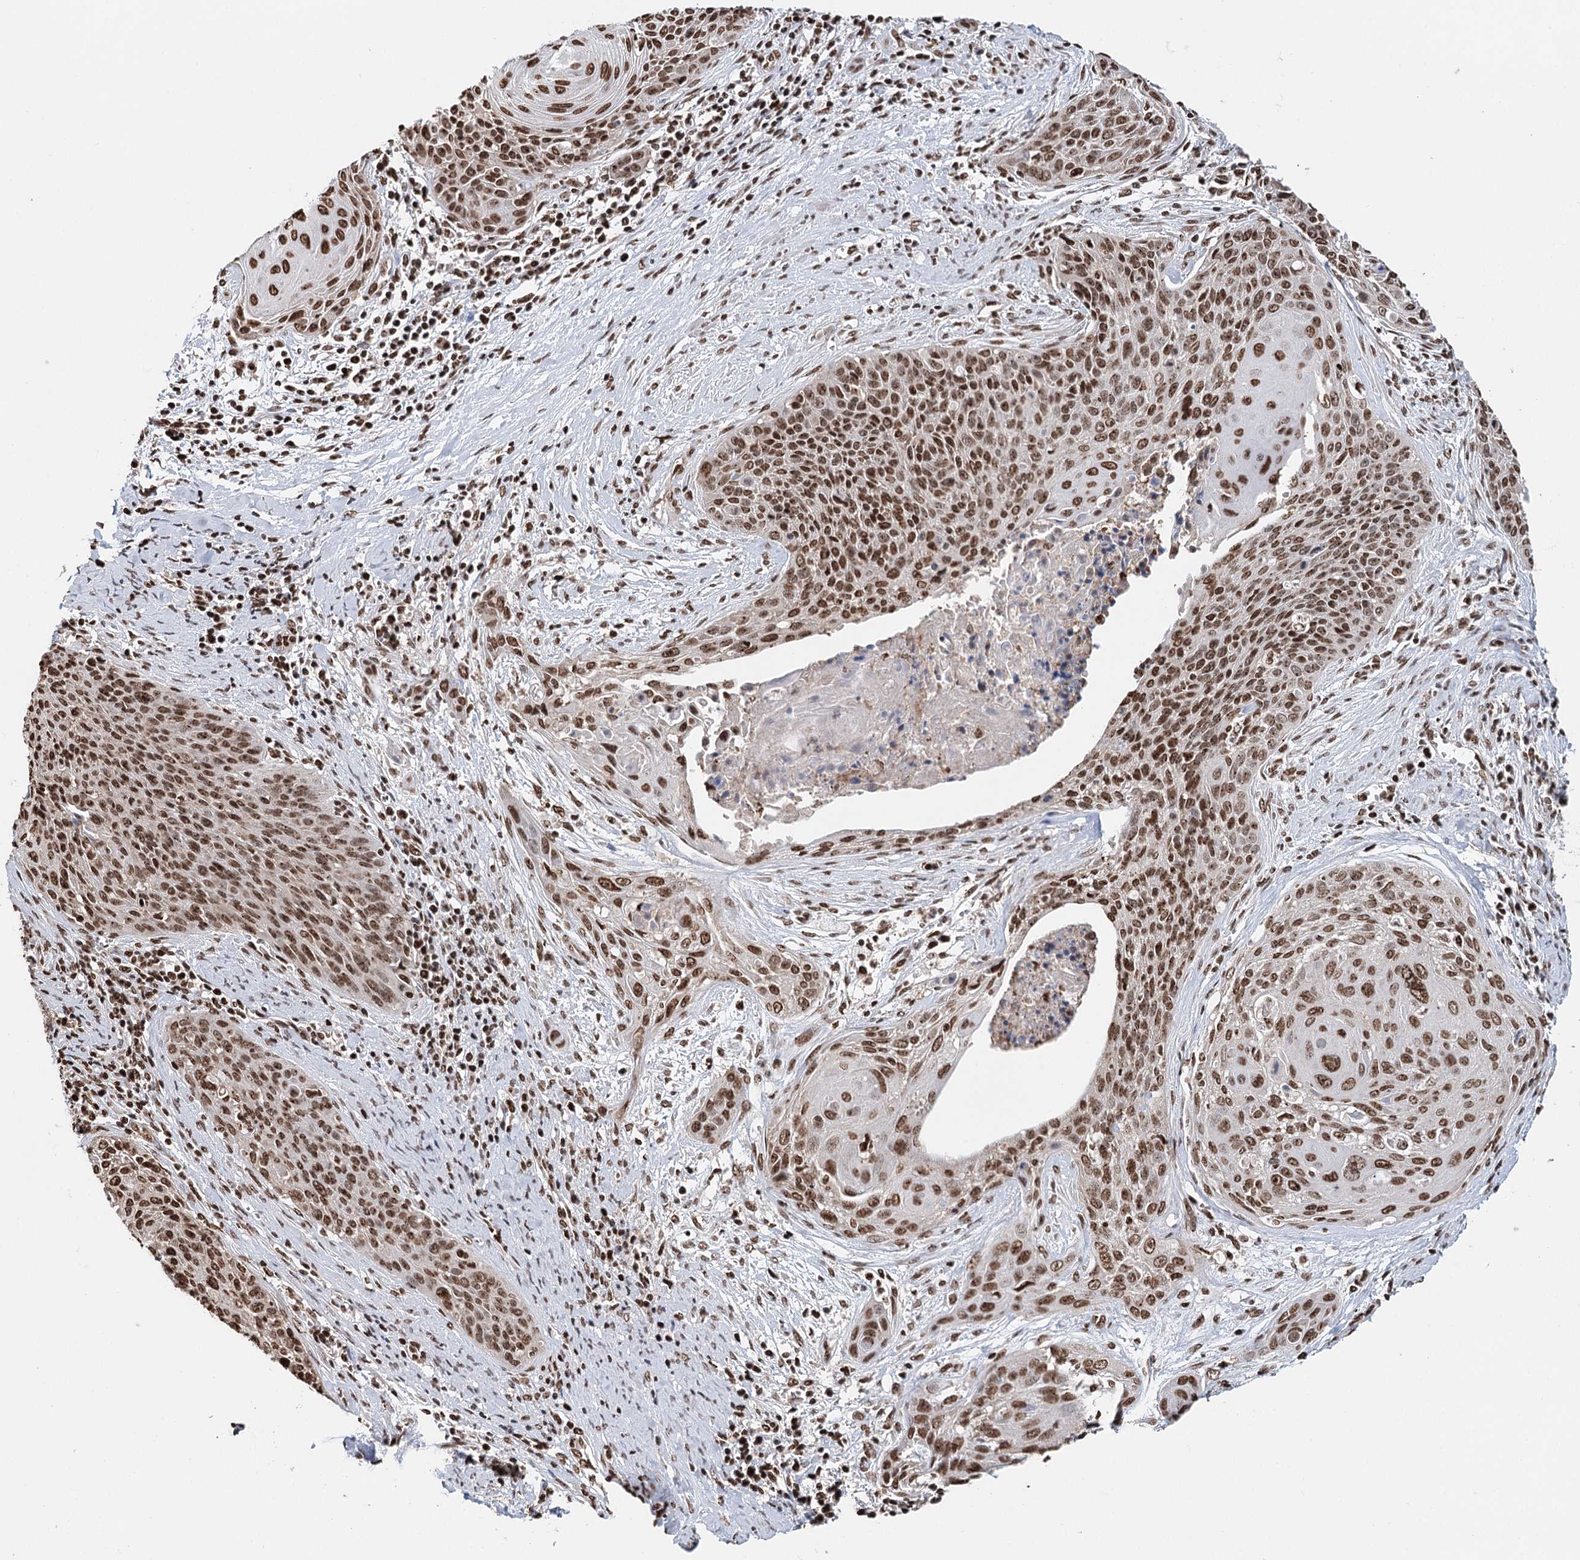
{"staining": {"intensity": "moderate", "quantity": ">75%", "location": "nuclear"}, "tissue": "cervical cancer", "cell_type": "Tumor cells", "image_type": "cancer", "snomed": [{"axis": "morphology", "description": "Squamous cell carcinoma, NOS"}, {"axis": "topography", "description": "Cervix"}], "caption": "Squamous cell carcinoma (cervical) stained for a protein shows moderate nuclear positivity in tumor cells.", "gene": "RPS27A", "patient": {"sex": "female", "age": 55}}